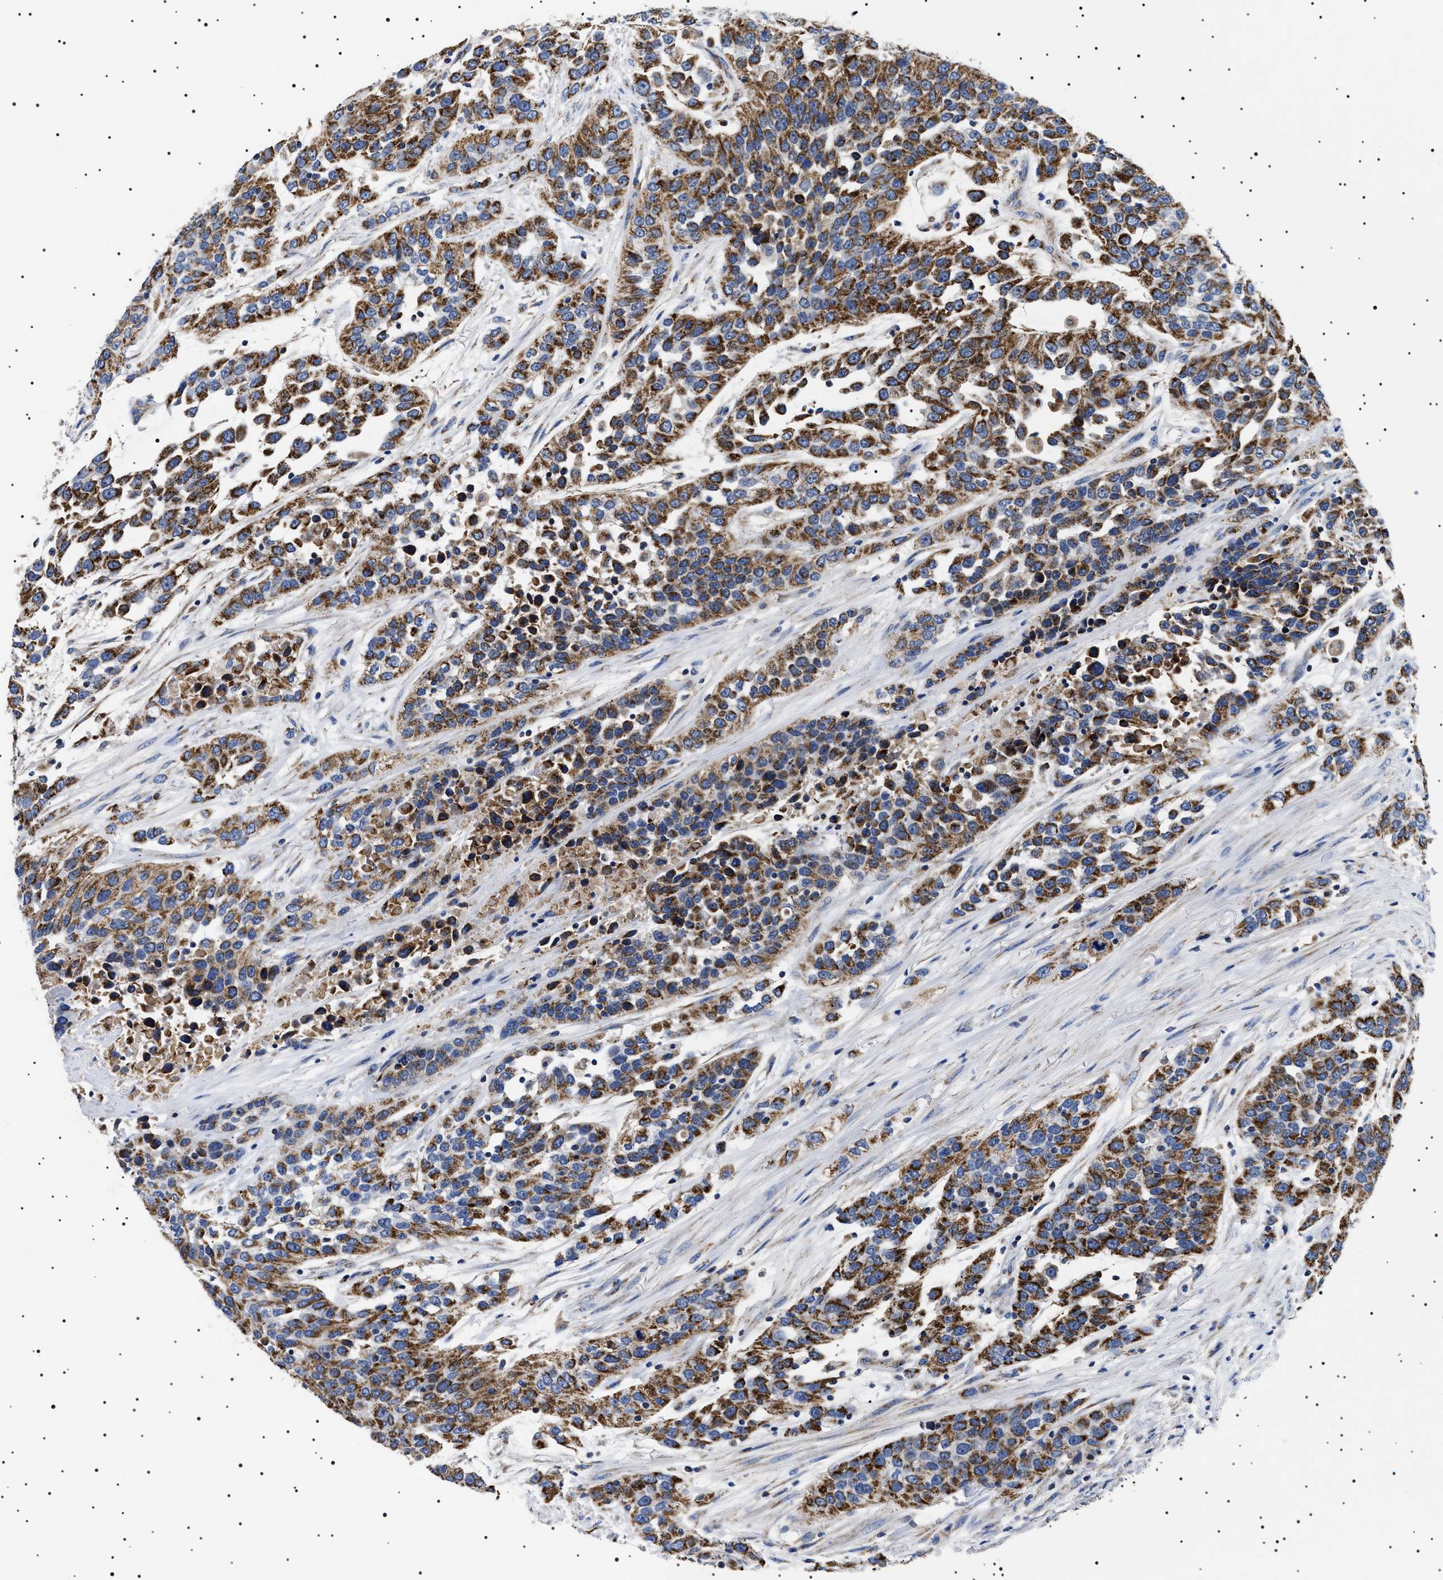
{"staining": {"intensity": "strong", "quantity": ">75%", "location": "cytoplasmic/membranous"}, "tissue": "urothelial cancer", "cell_type": "Tumor cells", "image_type": "cancer", "snomed": [{"axis": "morphology", "description": "Urothelial carcinoma, High grade"}, {"axis": "topography", "description": "Urinary bladder"}], "caption": "Immunohistochemical staining of human urothelial cancer reveals high levels of strong cytoplasmic/membranous protein staining in about >75% of tumor cells. (Brightfield microscopy of DAB IHC at high magnification).", "gene": "CHRDL2", "patient": {"sex": "female", "age": 80}}